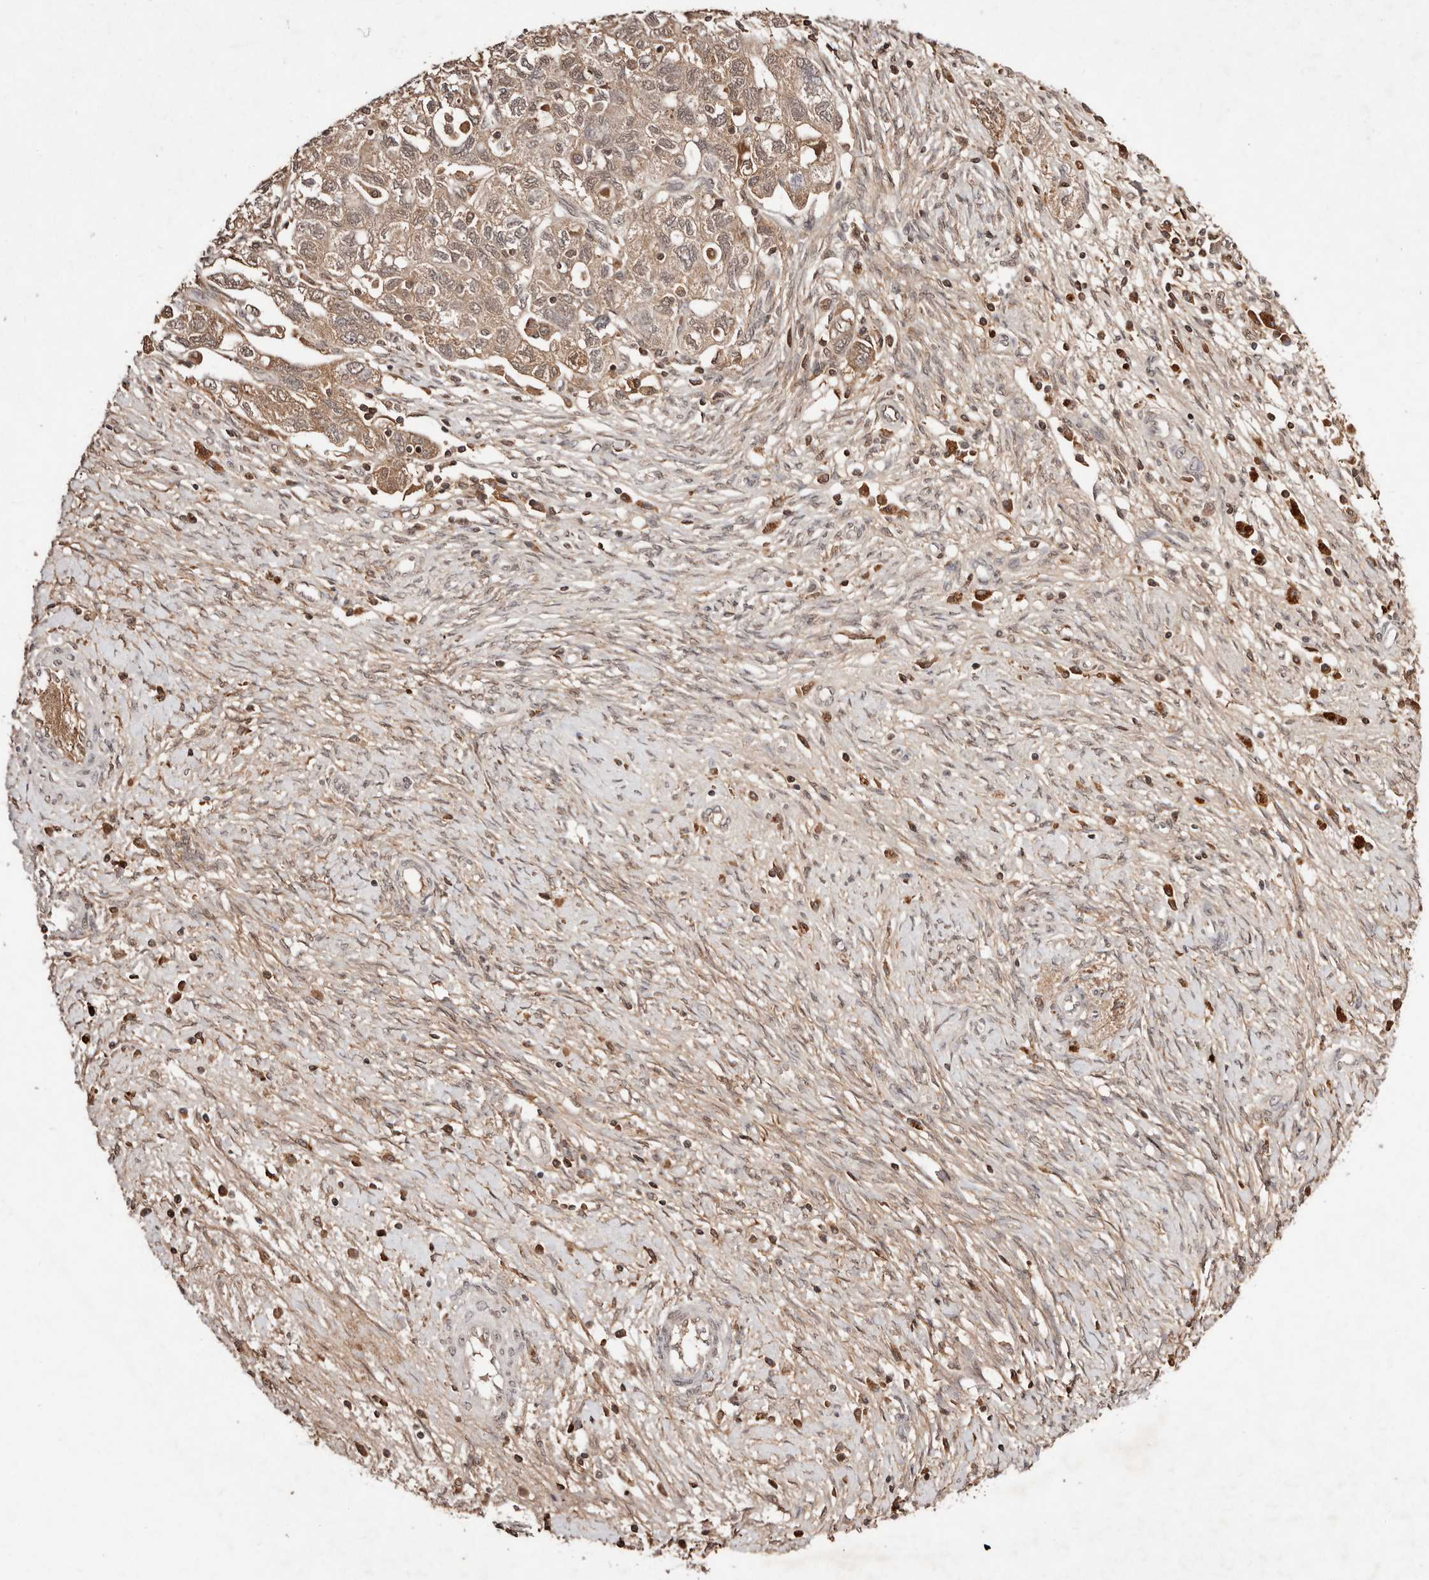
{"staining": {"intensity": "moderate", "quantity": ">75%", "location": "cytoplasmic/membranous"}, "tissue": "ovarian cancer", "cell_type": "Tumor cells", "image_type": "cancer", "snomed": [{"axis": "morphology", "description": "Carcinoma, NOS"}, {"axis": "morphology", "description": "Cystadenocarcinoma, serous, NOS"}, {"axis": "topography", "description": "Ovary"}], "caption": "IHC (DAB) staining of ovarian cancer (carcinoma) displays moderate cytoplasmic/membranous protein expression in about >75% of tumor cells. (Brightfield microscopy of DAB IHC at high magnification).", "gene": "BICRAL", "patient": {"sex": "female", "age": 69}}